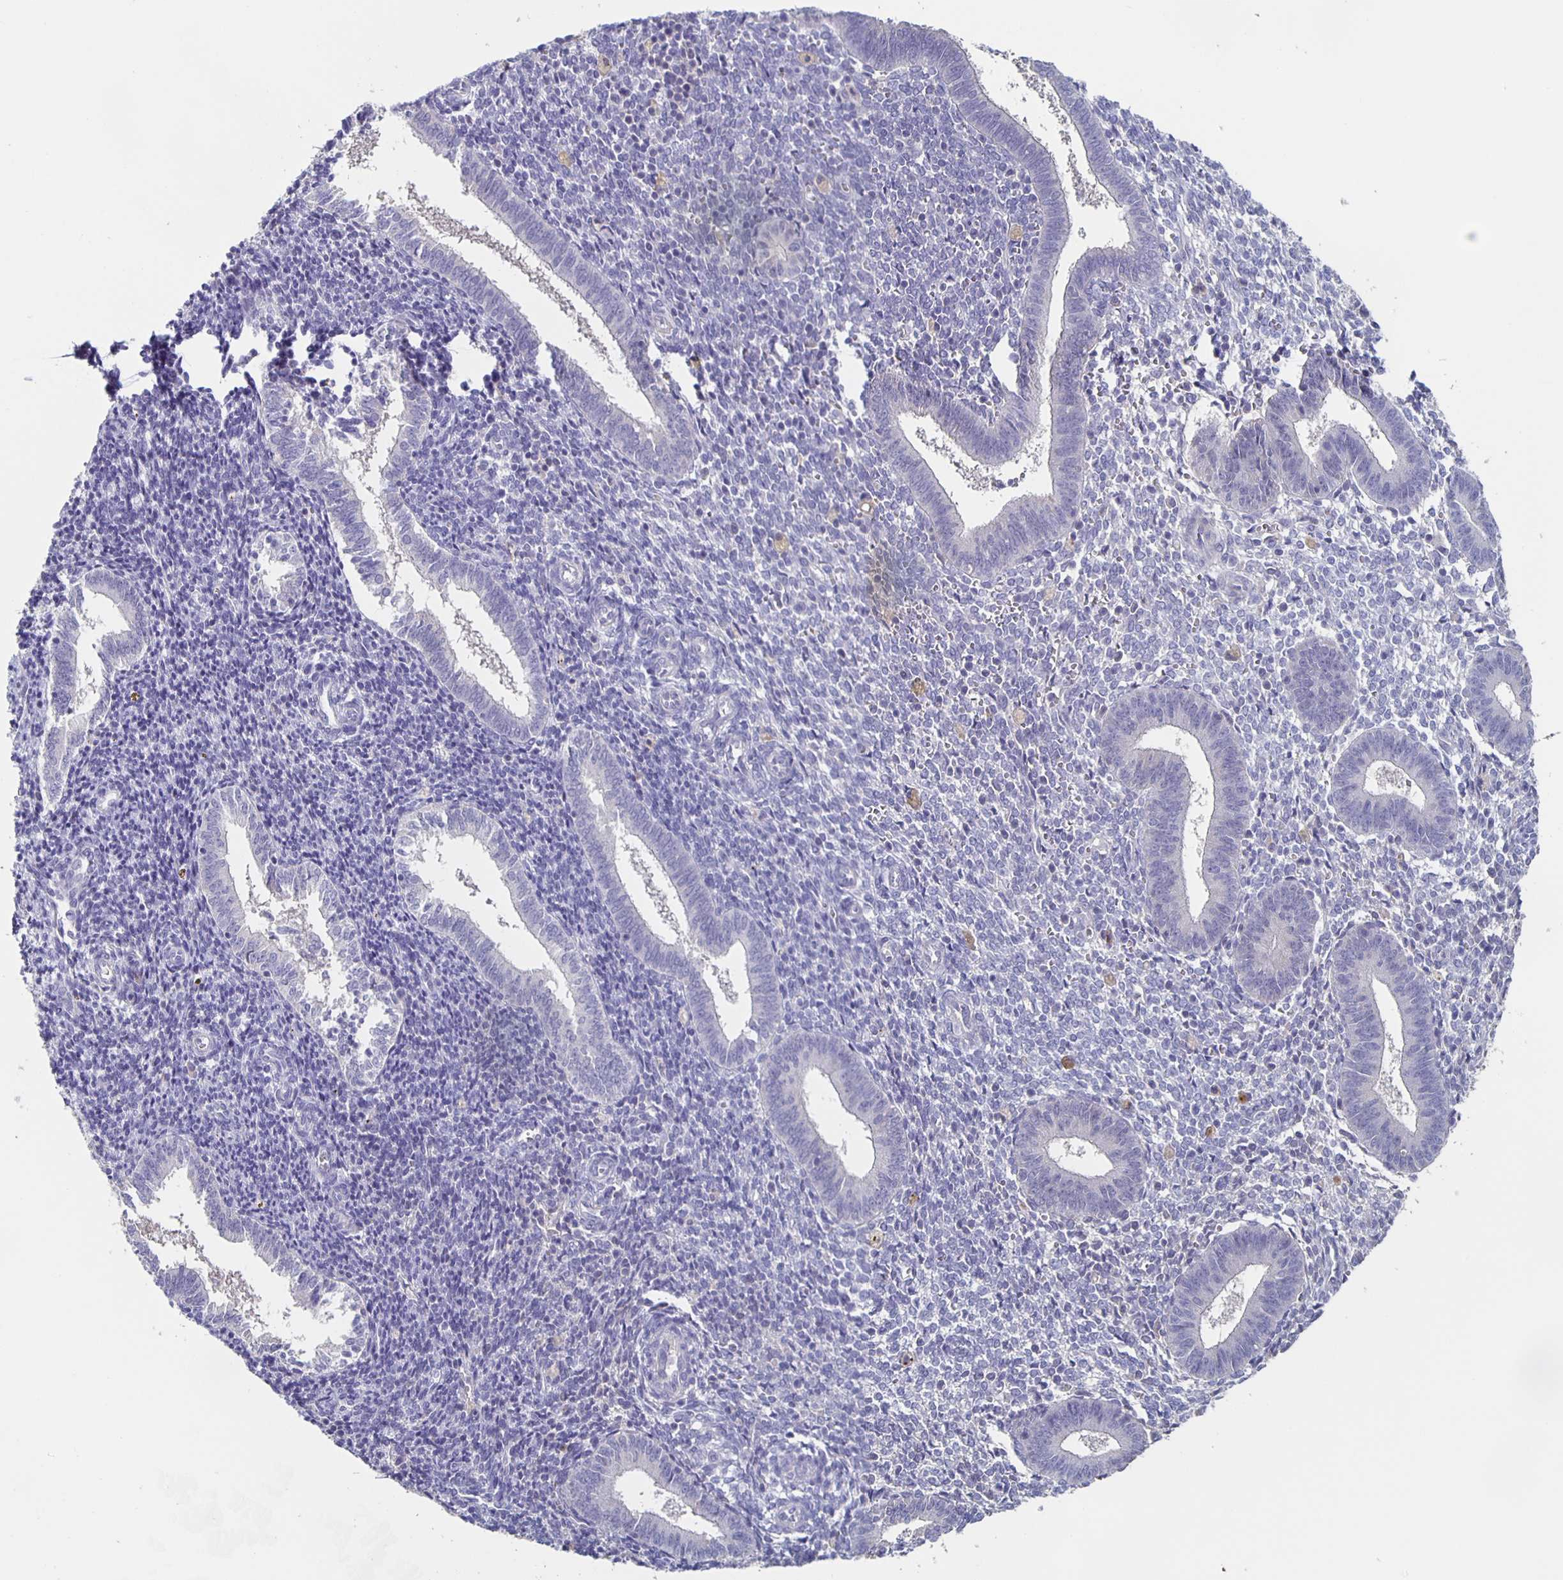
{"staining": {"intensity": "negative", "quantity": "none", "location": "none"}, "tissue": "endometrium", "cell_type": "Cells in endometrial stroma", "image_type": "normal", "snomed": [{"axis": "morphology", "description": "Normal tissue, NOS"}, {"axis": "topography", "description": "Endometrium"}], "caption": "IHC of unremarkable endometrium shows no positivity in cells in endometrial stroma.", "gene": "CACNA2D2", "patient": {"sex": "female", "age": 25}}